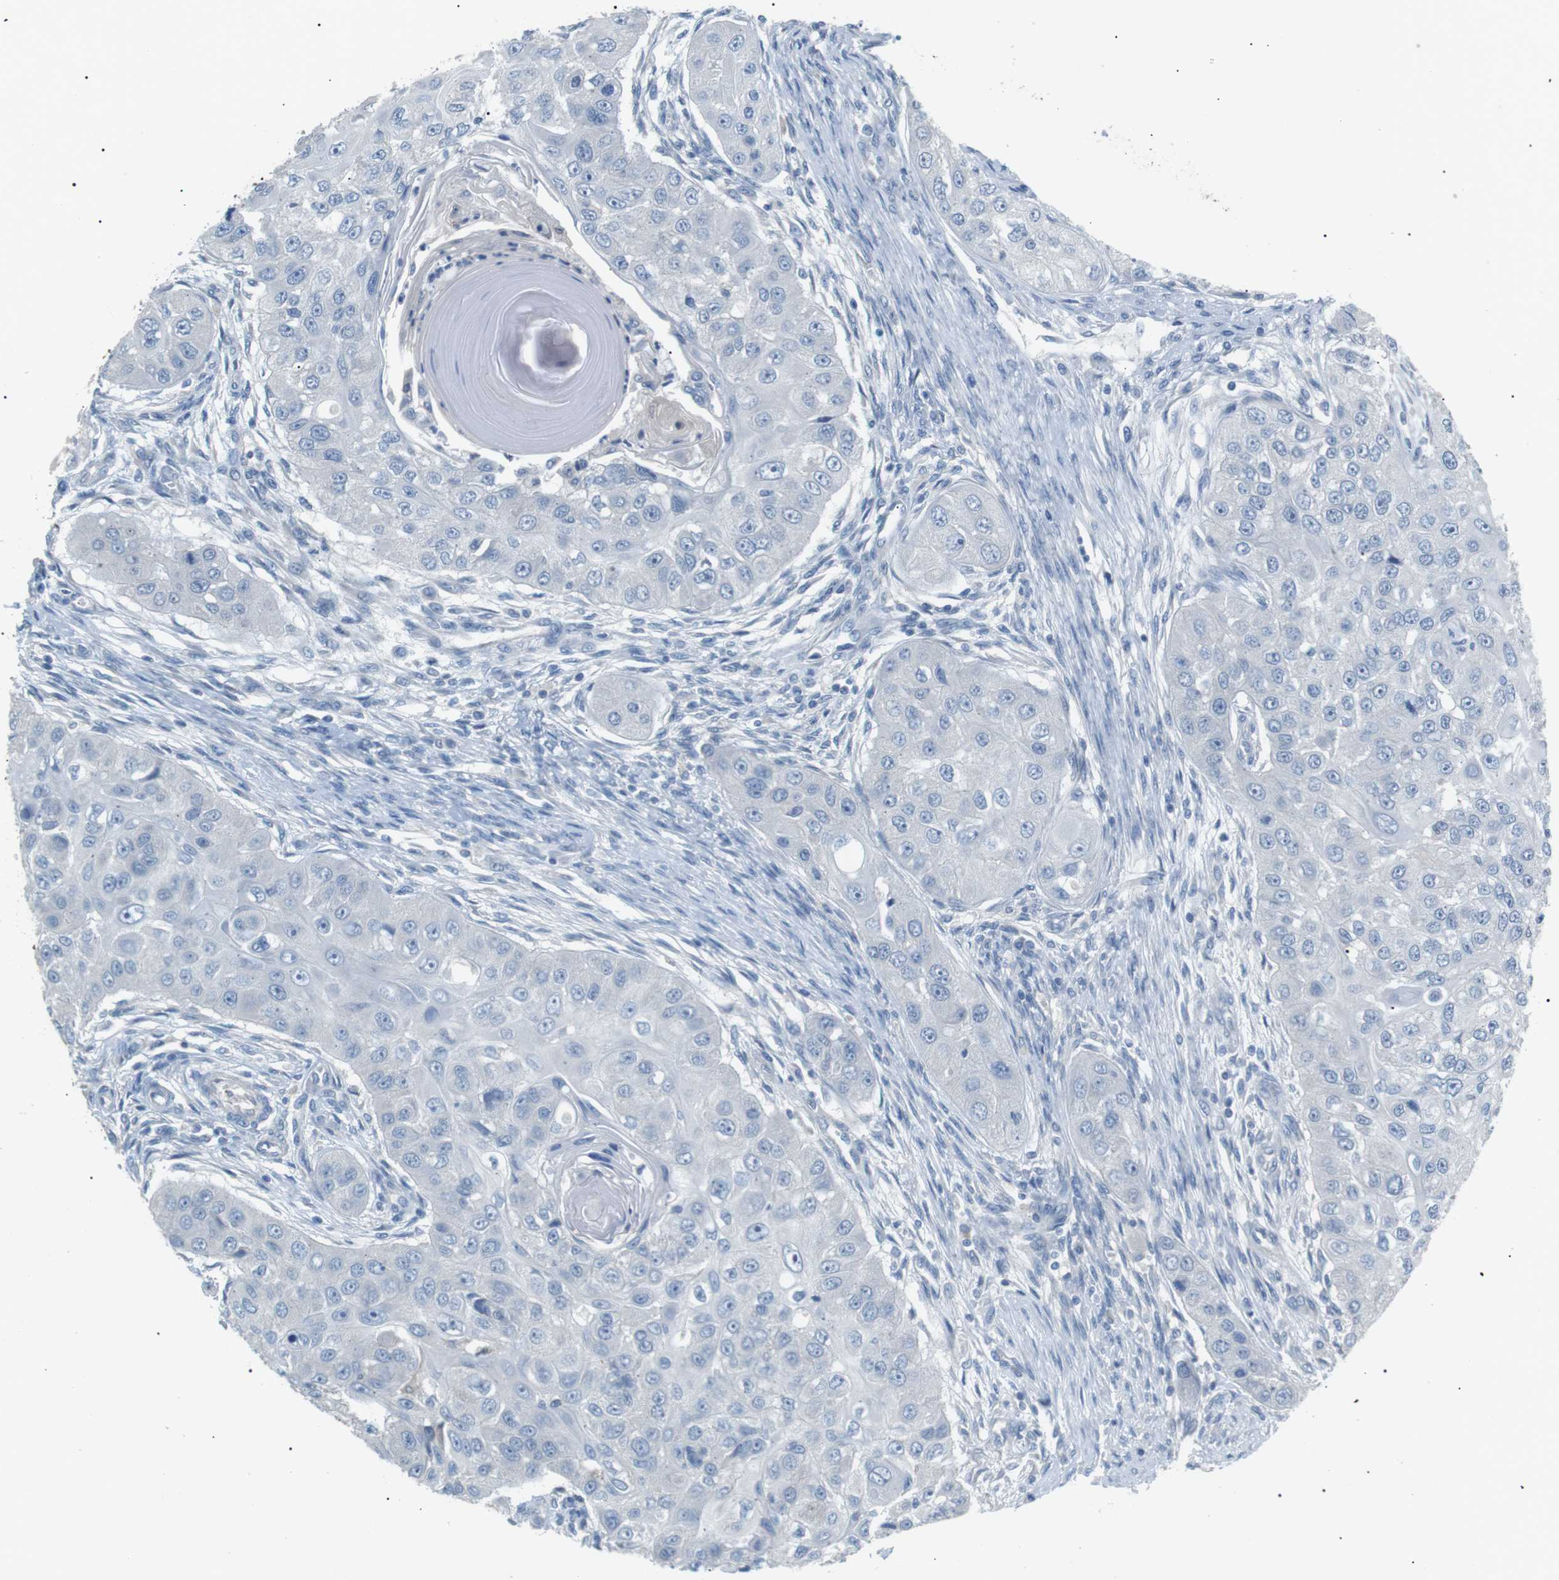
{"staining": {"intensity": "negative", "quantity": "none", "location": "none"}, "tissue": "head and neck cancer", "cell_type": "Tumor cells", "image_type": "cancer", "snomed": [{"axis": "morphology", "description": "Normal tissue, NOS"}, {"axis": "morphology", "description": "Squamous cell carcinoma, NOS"}, {"axis": "topography", "description": "Skeletal muscle"}, {"axis": "topography", "description": "Head-Neck"}], "caption": "Image shows no protein expression in tumor cells of head and neck squamous cell carcinoma tissue.", "gene": "CDH26", "patient": {"sex": "male", "age": 51}}